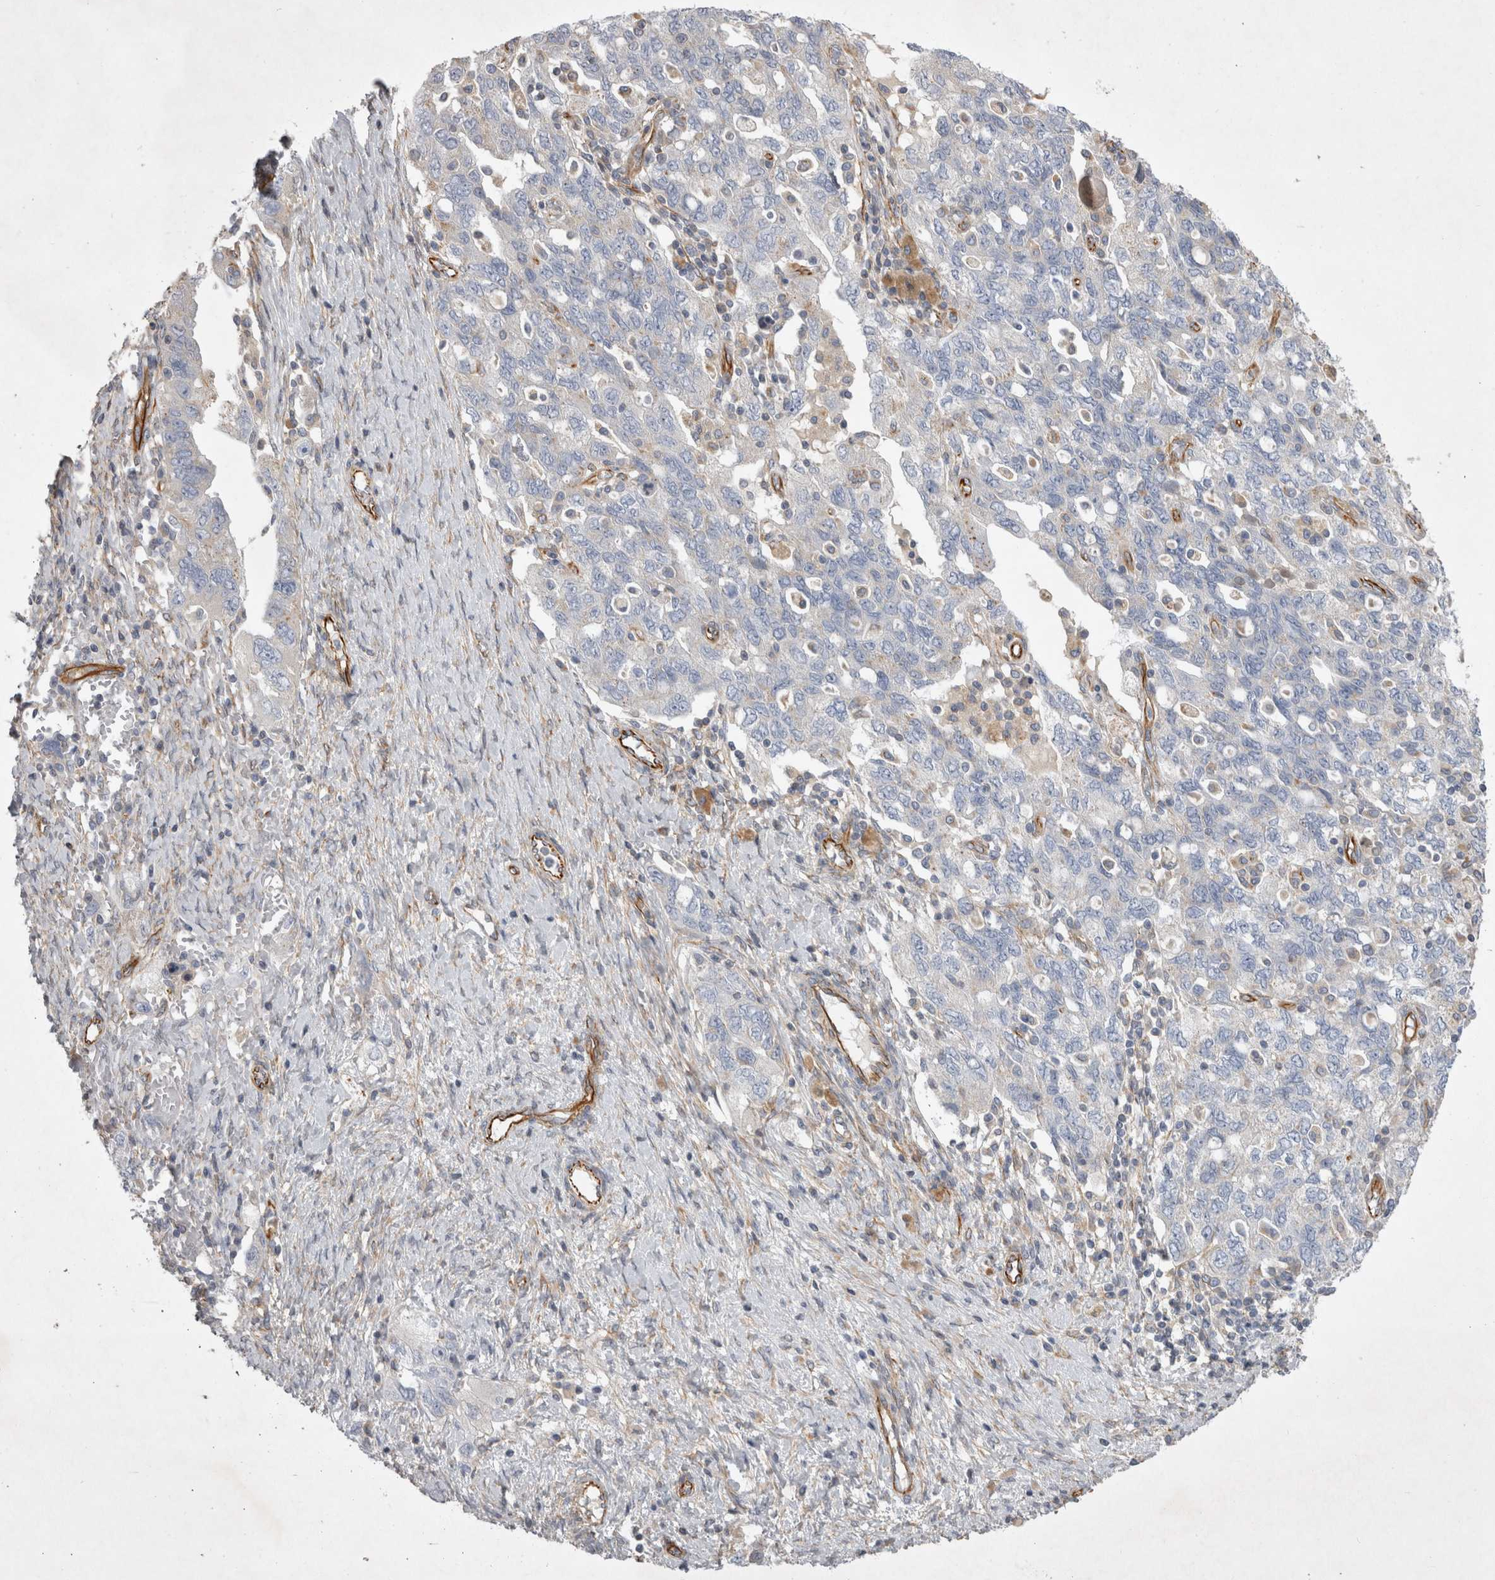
{"staining": {"intensity": "weak", "quantity": "<25%", "location": "cytoplasmic/membranous"}, "tissue": "ovarian cancer", "cell_type": "Tumor cells", "image_type": "cancer", "snomed": [{"axis": "morphology", "description": "Carcinoma, NOS"}, {"axis": "morphology", "description": "Cystadenocarcinoma, serous, NOS"}, {"axis": "topography", "description": "Ovary"}], "caption": "An immunohistochemistry image of ovarian serous cystadenocarcinoma is shown. There is no staining in tumor cells of ovarian serous cystadenocarcinoma.", "gene": "STRADB", "patient": {"sex": "female", "age": 69}}